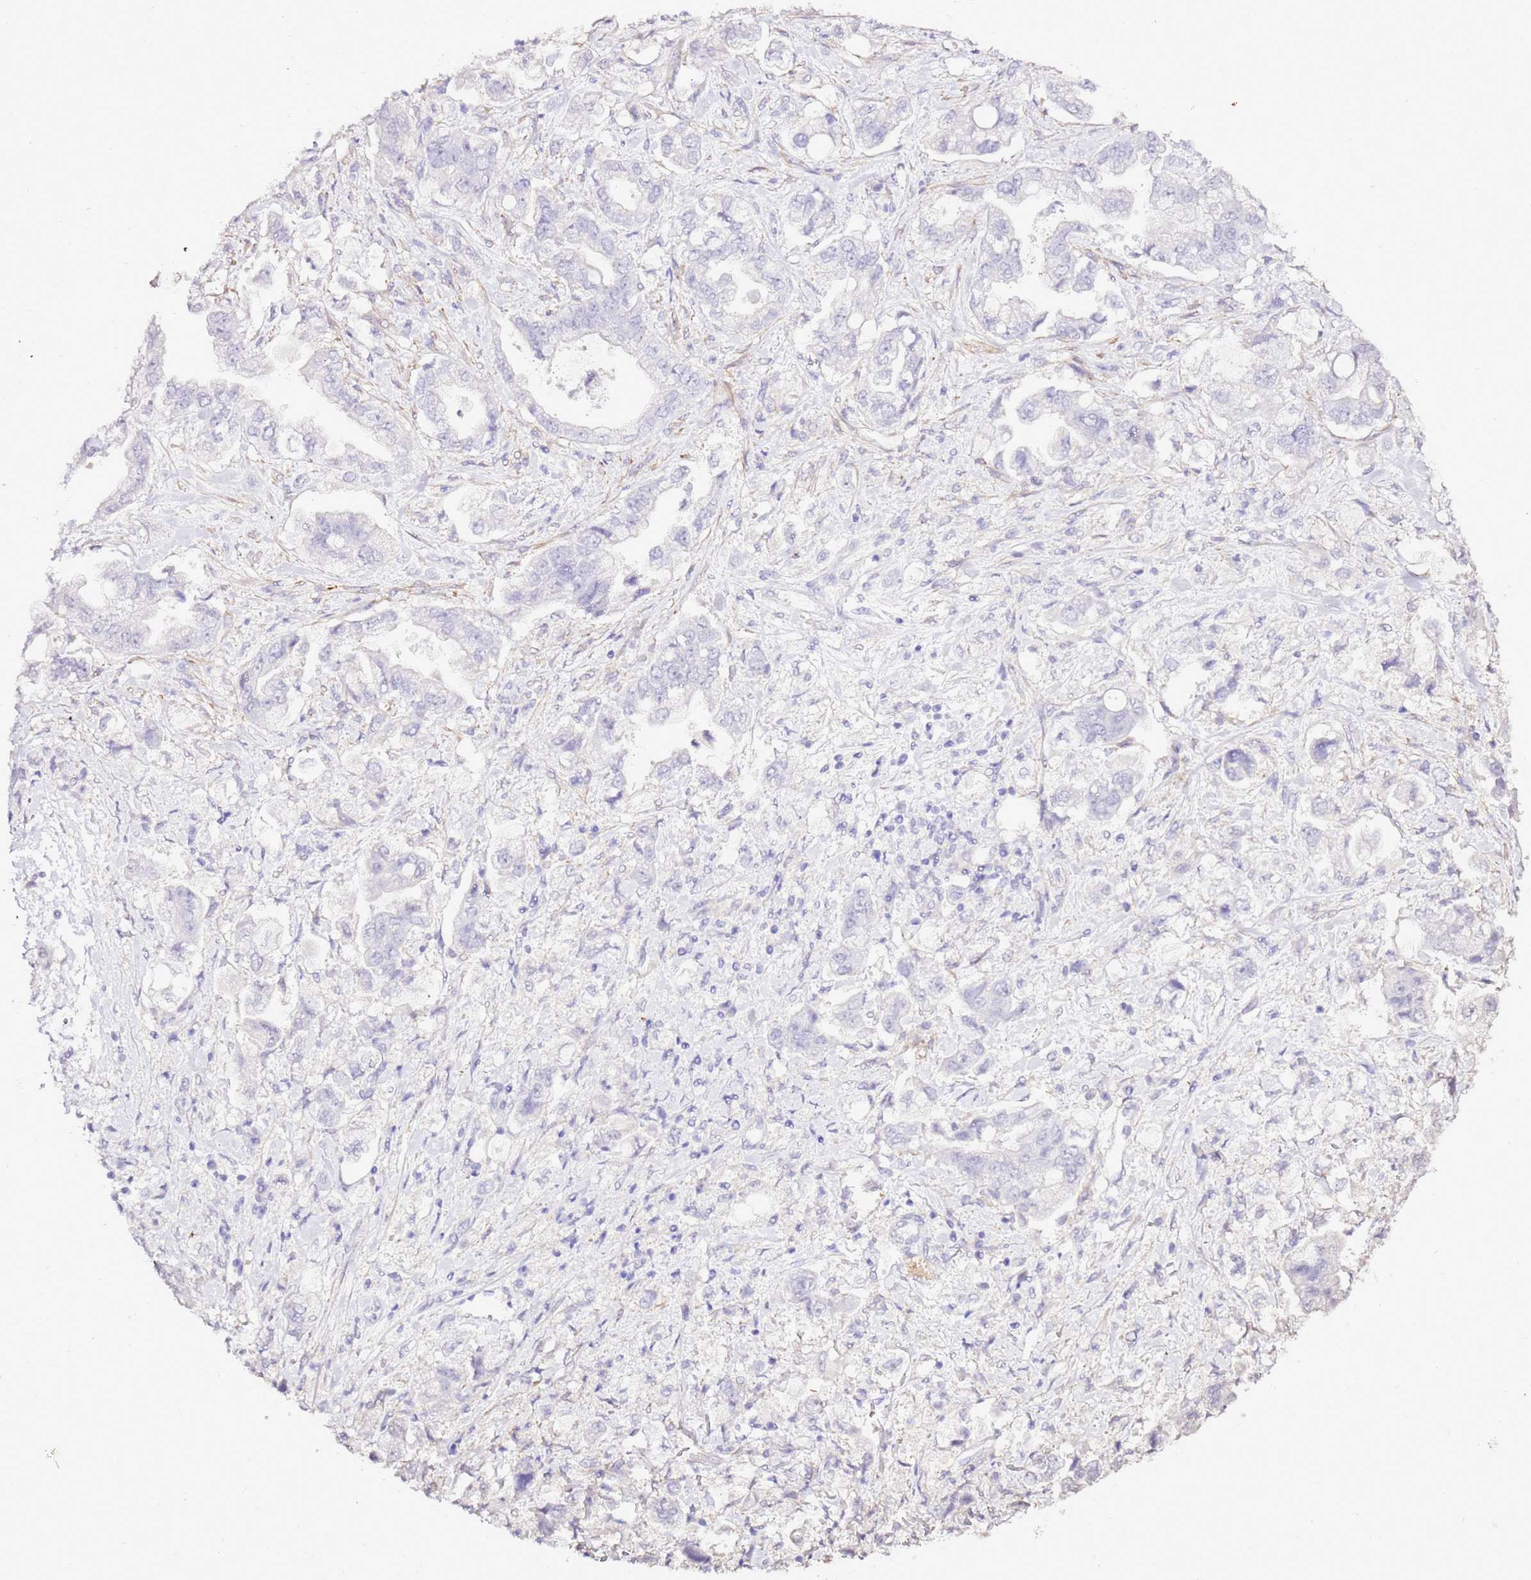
{"staining": {"intensity": "negative", "quantity": "none", "location": "none"}, "tissue": "stomach cancer", "cell_type": "Tumor cells", "image_type": "cancer", "snomed": [{"axis": "morphology", "description": "Adenocarcinoma, NOS"}, {"axis": "topography", "description": "Stomach"}], "caption": "Tumor cells show no significant staining in stomach cancer (adenocarcinoma). (Brightfield microscopy of DAB IHC at high magnification).", "gene": "ART5", "patient": {"sex": "male", "age": 62}}